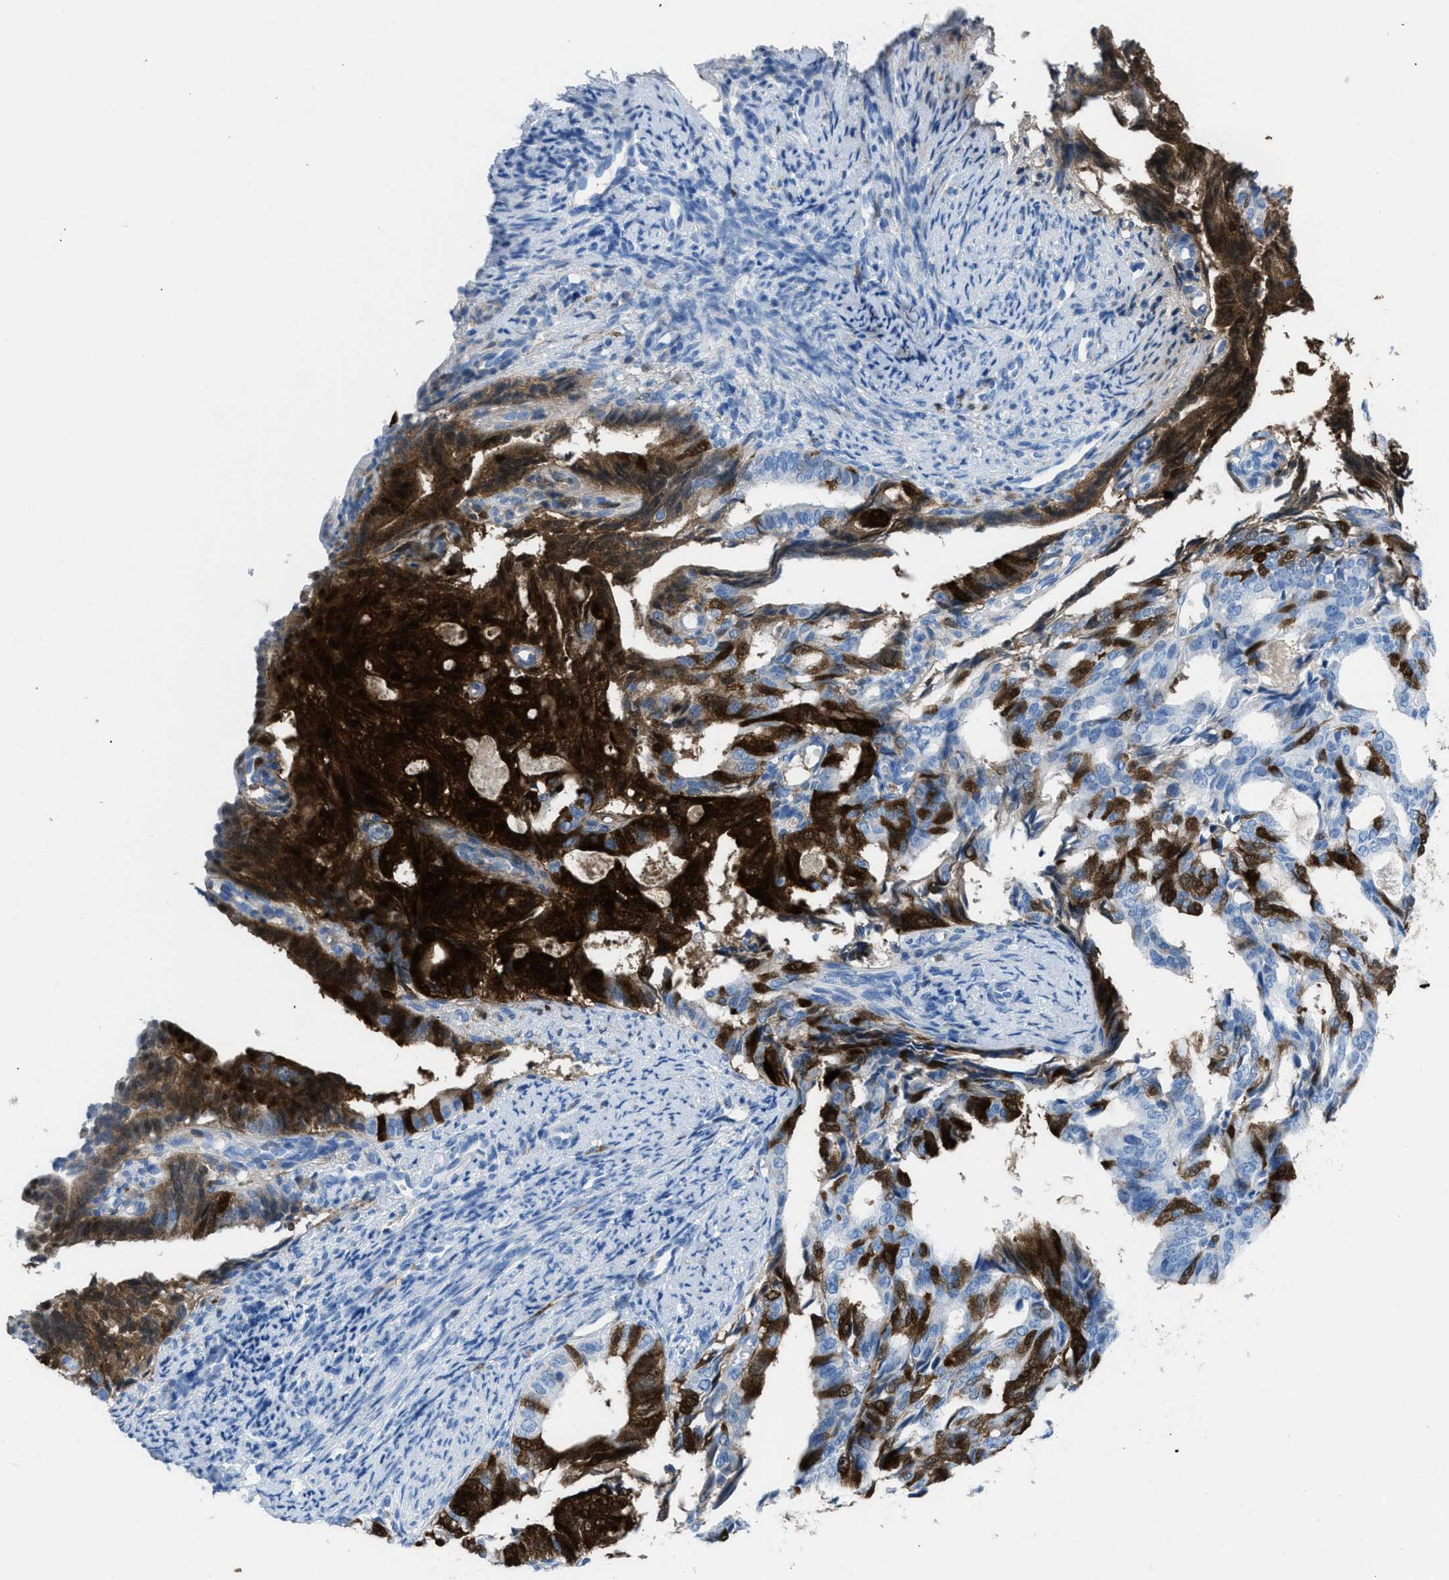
{"staining": {"intensity": "strong", "quantity": "25%-75%", "location": "cytoplasmic/membranous,nuclear"}, "tissue": "endometrial cancer", "cell_type": "Tumor cells", "image_type": "cancer", "snomed": [{"axis": "morphology", "description": "Adenocarcinoma, NOS"}, {"axis": "topography", "description": "Endometrium"}], "caption": "An immunohistochemistry image of neoplastic tissue is shown. Protein staining in brown highlights strong cytoplasmic/membranous and nuclear positivity in endometrial cancer within tumor cells. The protein of interest is stained brown, and the nuclei are stained in blue (DAB IHC with brightfield microscopy, high magnification).", "gene": "CDKN2A", "patient": {"sex": "female", "age": 58}}